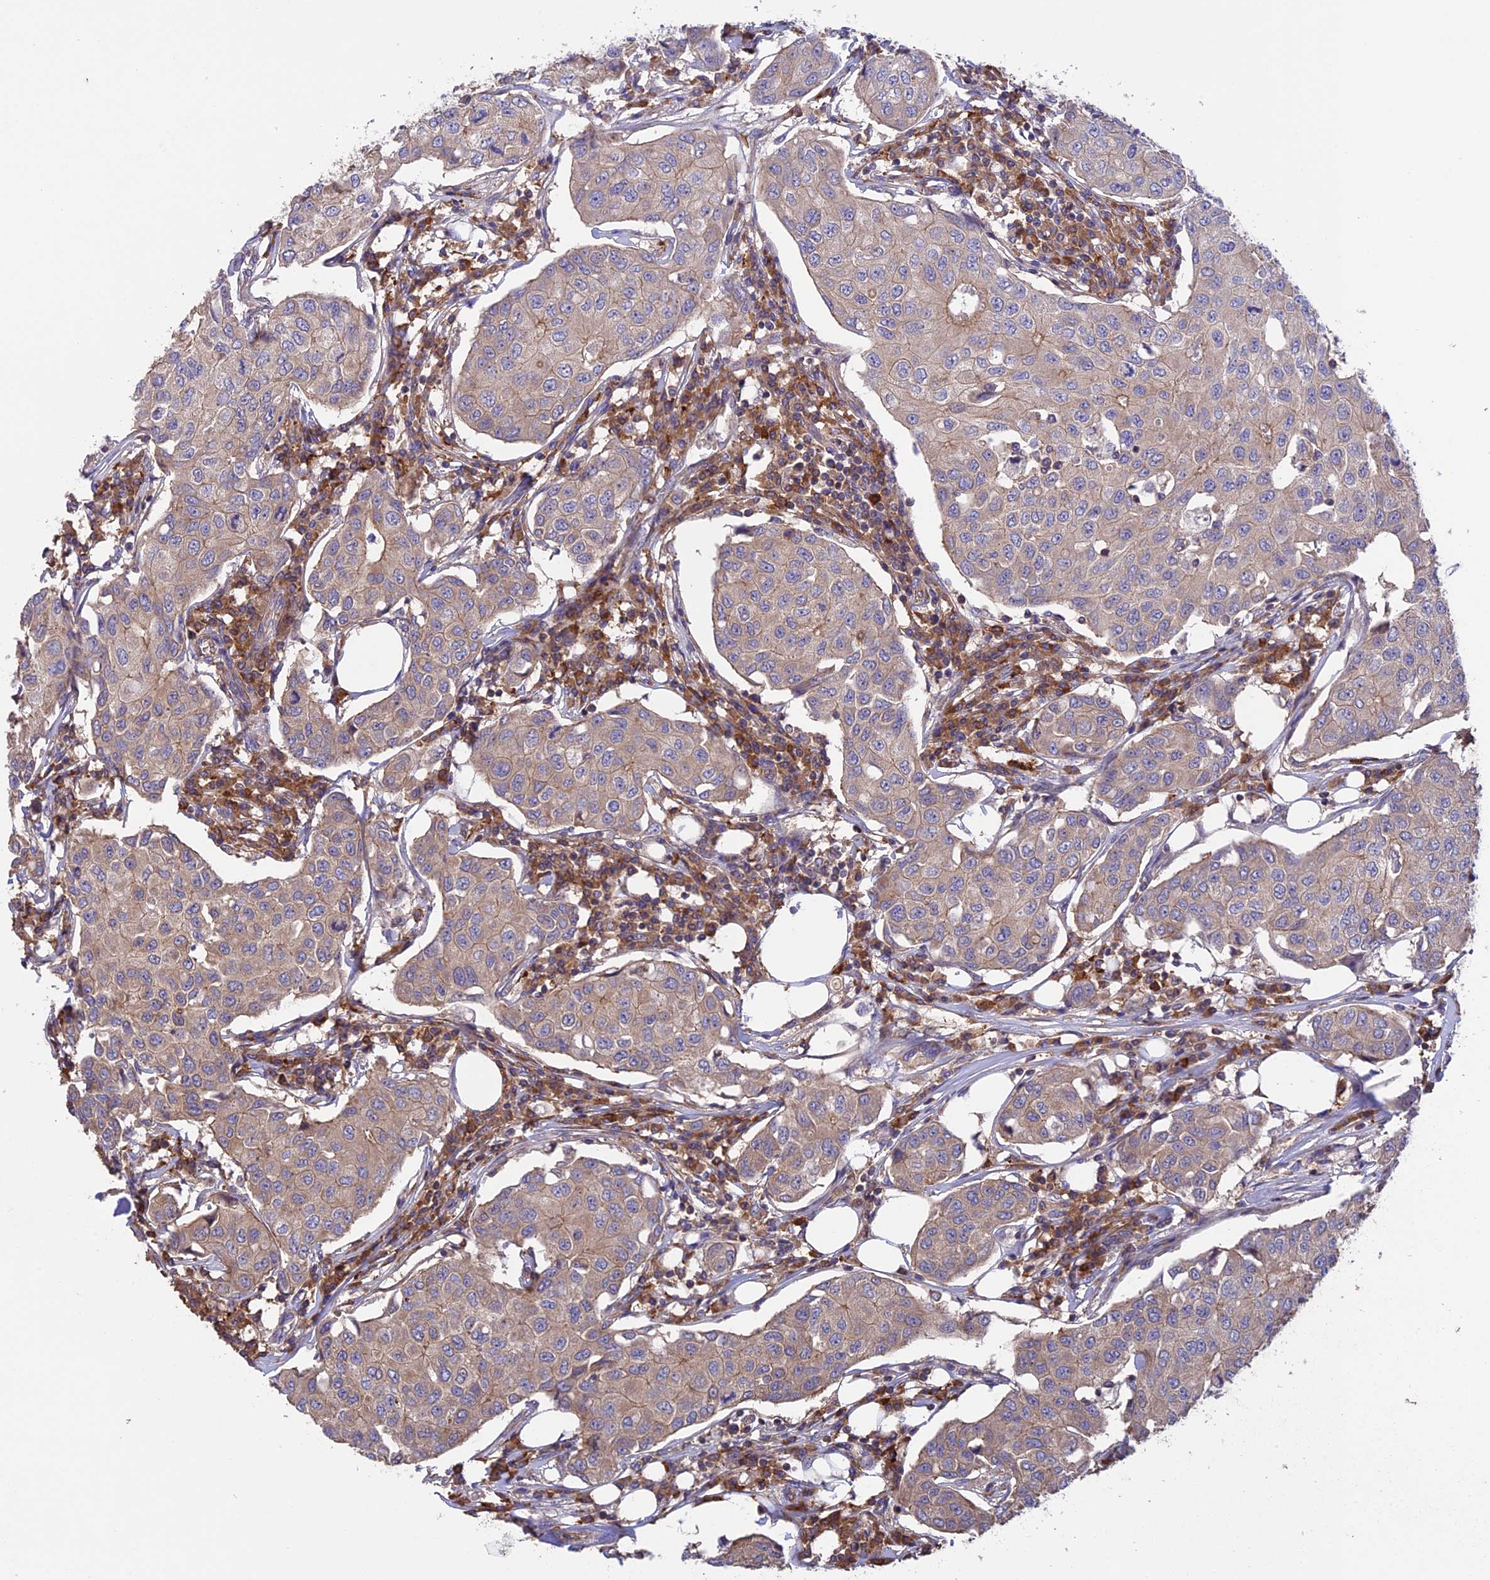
{"staining": {"intensity": "weak", "quantity": "25%-75%", "location": "cytoplasmic/membranous"}, "tissue": "breast cancer", "cell_type": "Tumor cells", "image_type": "cancer", "snomed": [{"axis": "morphology", "description": "Duct carcinoma"}, {"axis": "topography", "description": "Breast"}], "caption": "Immunohistochemical staining of human intraductal carcinoma (breast) demonstrates low levels of weak cytoplasmic/membranous staining in approximately 25%-75% of tumor cells.", "gene": "GAS8", "patient": {"sex": "female", "age": 80}}